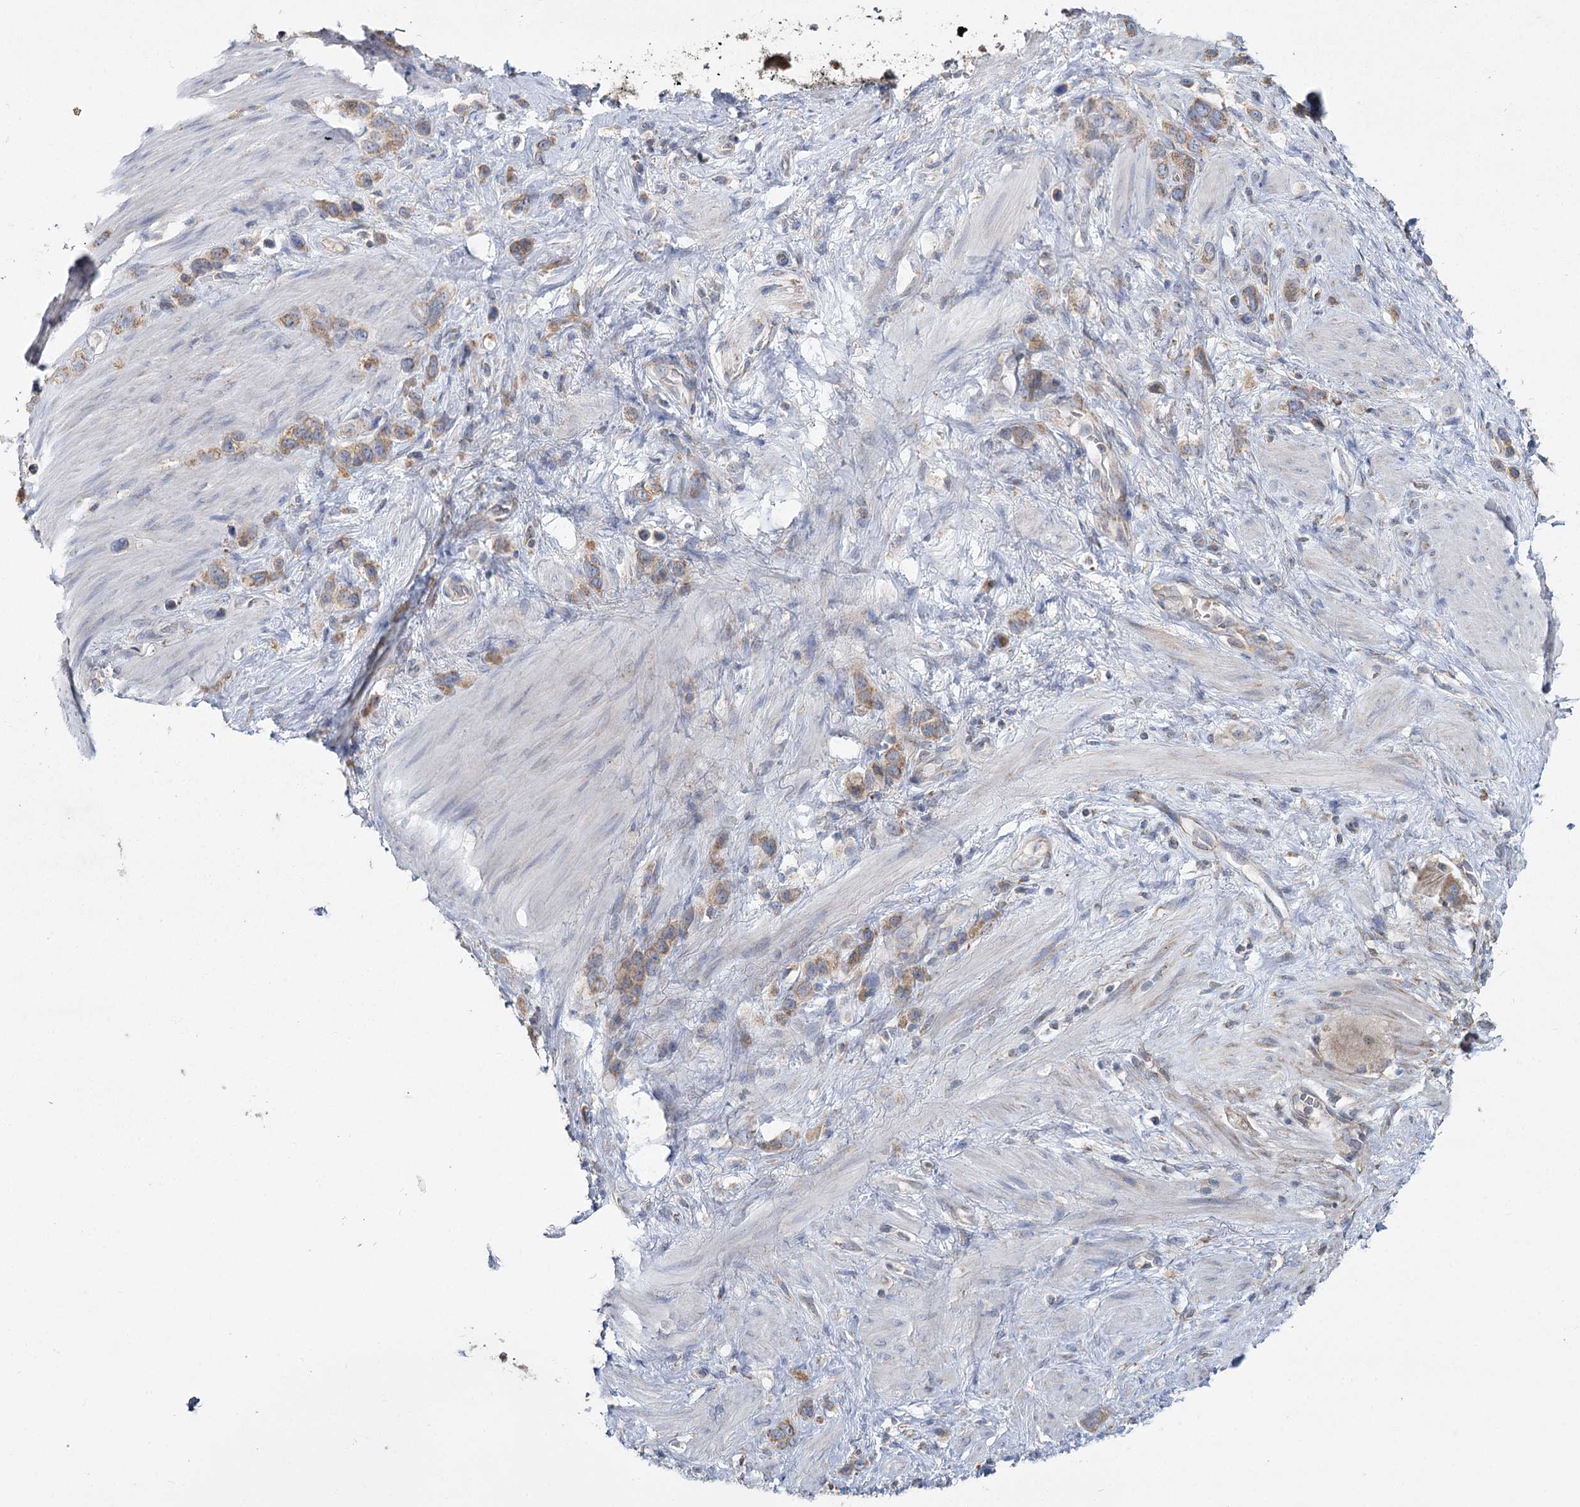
{"staining": {"intensity": "moderate", "quantity": ">75%", "location": "cytoplasmic/membranous"}, "tissue": "stomach cancer", "cell_type": "Tumor cells", "image_type": "cancer", "snomed": [{"axis": "morphology", "description": "Adenocarcinoma, NOS"}, {"axis": "morphology", "description": "Adenocarcinoma, High grade"}, {"axis": "topography", "description": "Stomach, upper"}, {"axis": "topography", "description": "Stomach, lower"}], "caption": "High-power microscopy captured an immunohistochemistry (IHC) micrograph of stomach cancer, revealing moderate cytoplasmic/membranous positivity in approximately >75% of tumor cells.", "gene": "ACOX2", "patient": {"sex": "female", "age": 65}}